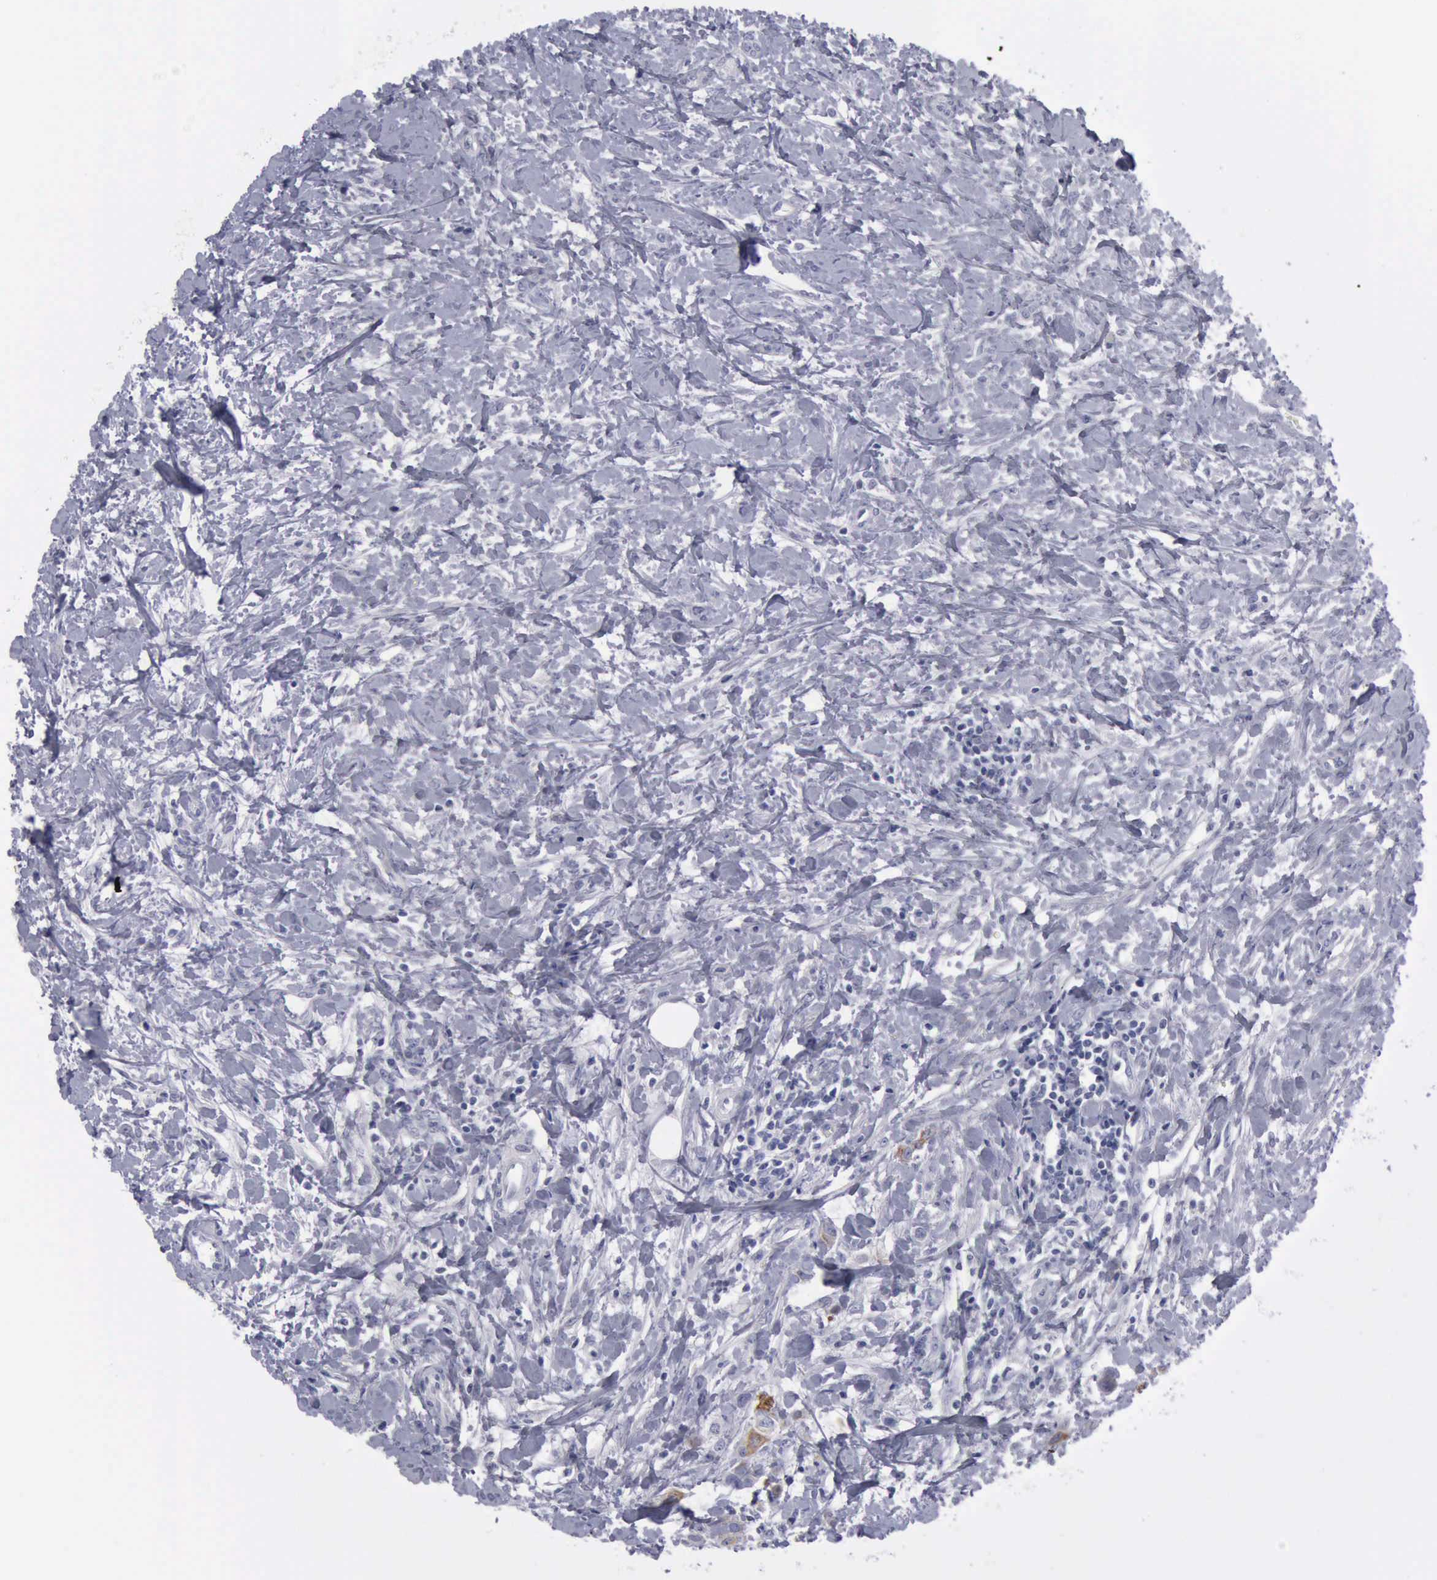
{"staining": {"intensity": "negative", "quantity": "none", "location": "none"}, "tissue": "urothelial cancer", "cell_type": "Tumor cells", "image_type": "cancer", "snomed": [{"axis": "morphology", "description": "Urothelial carcinoma, High grade"}, {"axis": "topography", "description": "Urinary bladder"}], "caption": "Urothelial cancer stained for a protein using immunohistochemistry (IHC) shows no expression tumor cells.", "gene": "KRT13", "patient": {"sex": "male", "age": 56}}